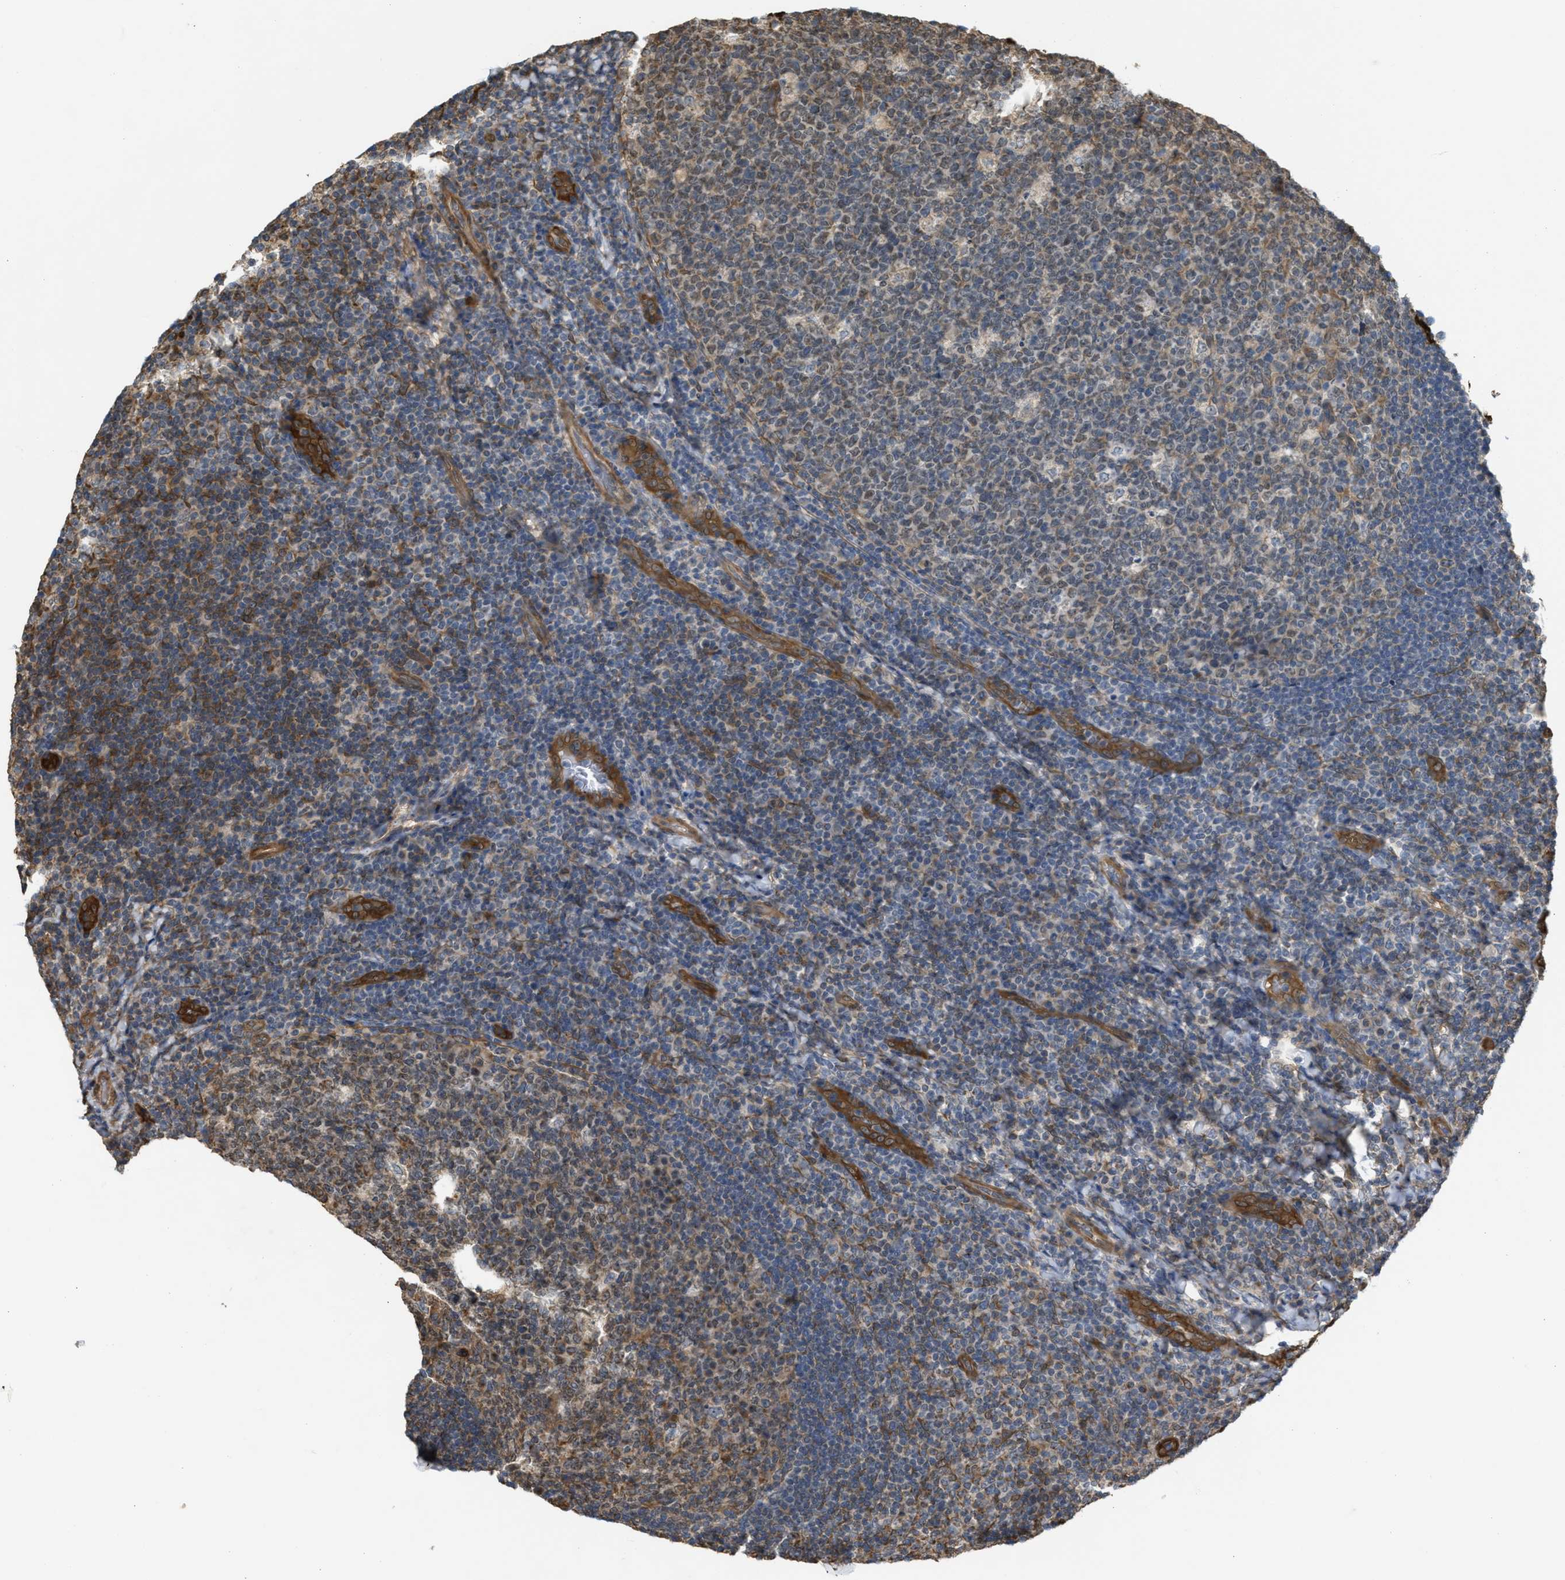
{"staining": {"intensity": "weak", "quantity": ">75%", "location": "cytoplasmic/membranous"}, "tissue": "tonsil", "cell_type": "Germinal center cells", "image_type": "normal", "snomed": [{"axis": "morphology", "description": "Normal tissue, NOS"}, {"axis": "topography", "description": "Tonsil"}], "caption": "Tonsil stained for a protein (brown) shows weak cytoplasmic/membranous positive staining in approximately >75% of germinal center cells.", "gene": "BAG3", "patient": {"sex": "male", "age": 17}}